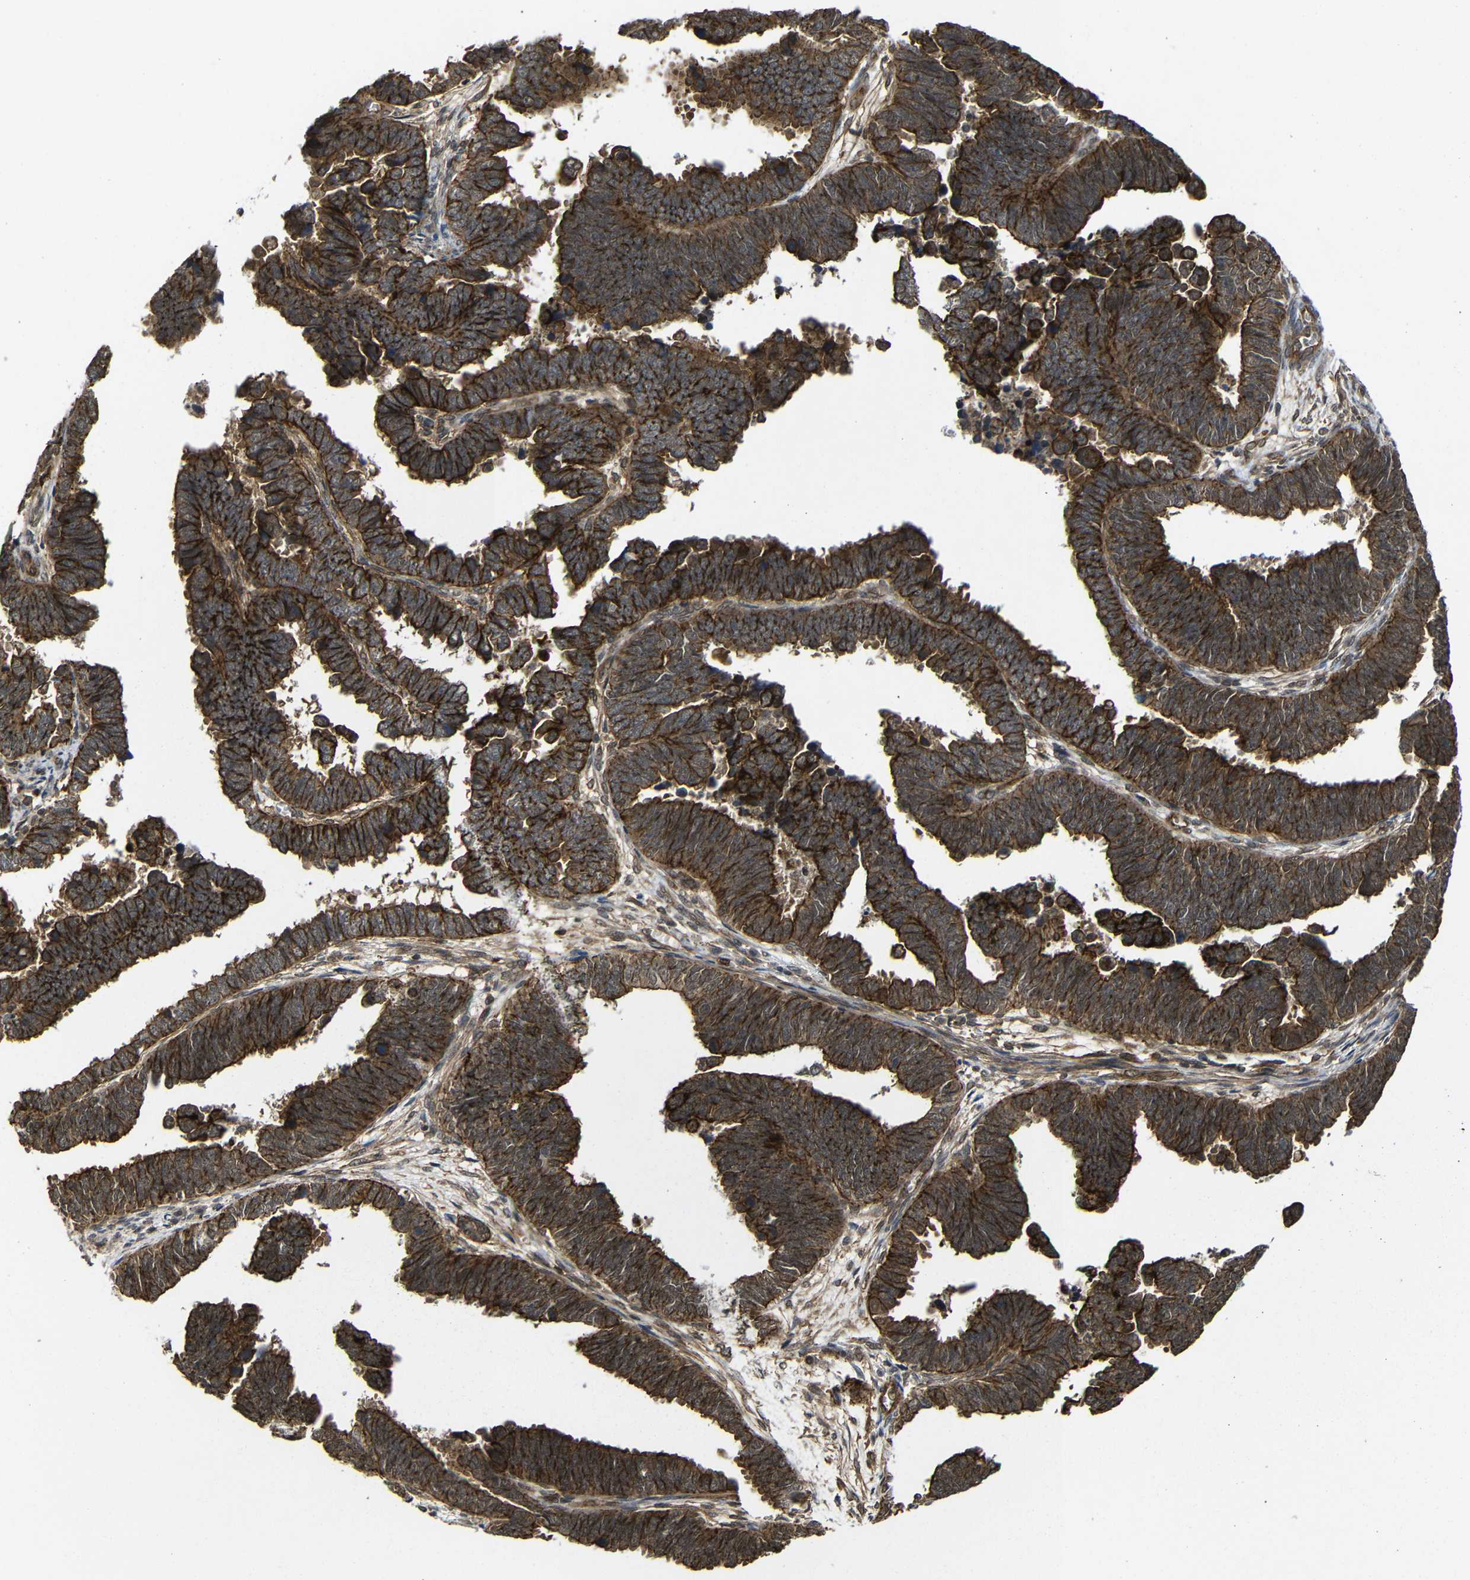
{"staining": {"intensity": "strong", "quantity": ">75%", "location": "cytoplasmic/membranous"}, "tissue": "endometrial cancer", "cell_type": "Tumor cells", "image_type": "cancer", "snomed": [{"axis": "morphology", "description": "Adenocarcinoma, NOS"}, {"axis": "topography", "description": "Endometrium"}], "caption": "A high amount of strong cytoplasmic/membranous positivity is appreciated in about >75% of tumor cells in adenocarcinoma (endometrial) tissue. (DAB = brown stain, brightfield microscopy at high magnification).", "gene": "NANOS1", "patient": {"sex": "female", "age": 75}}